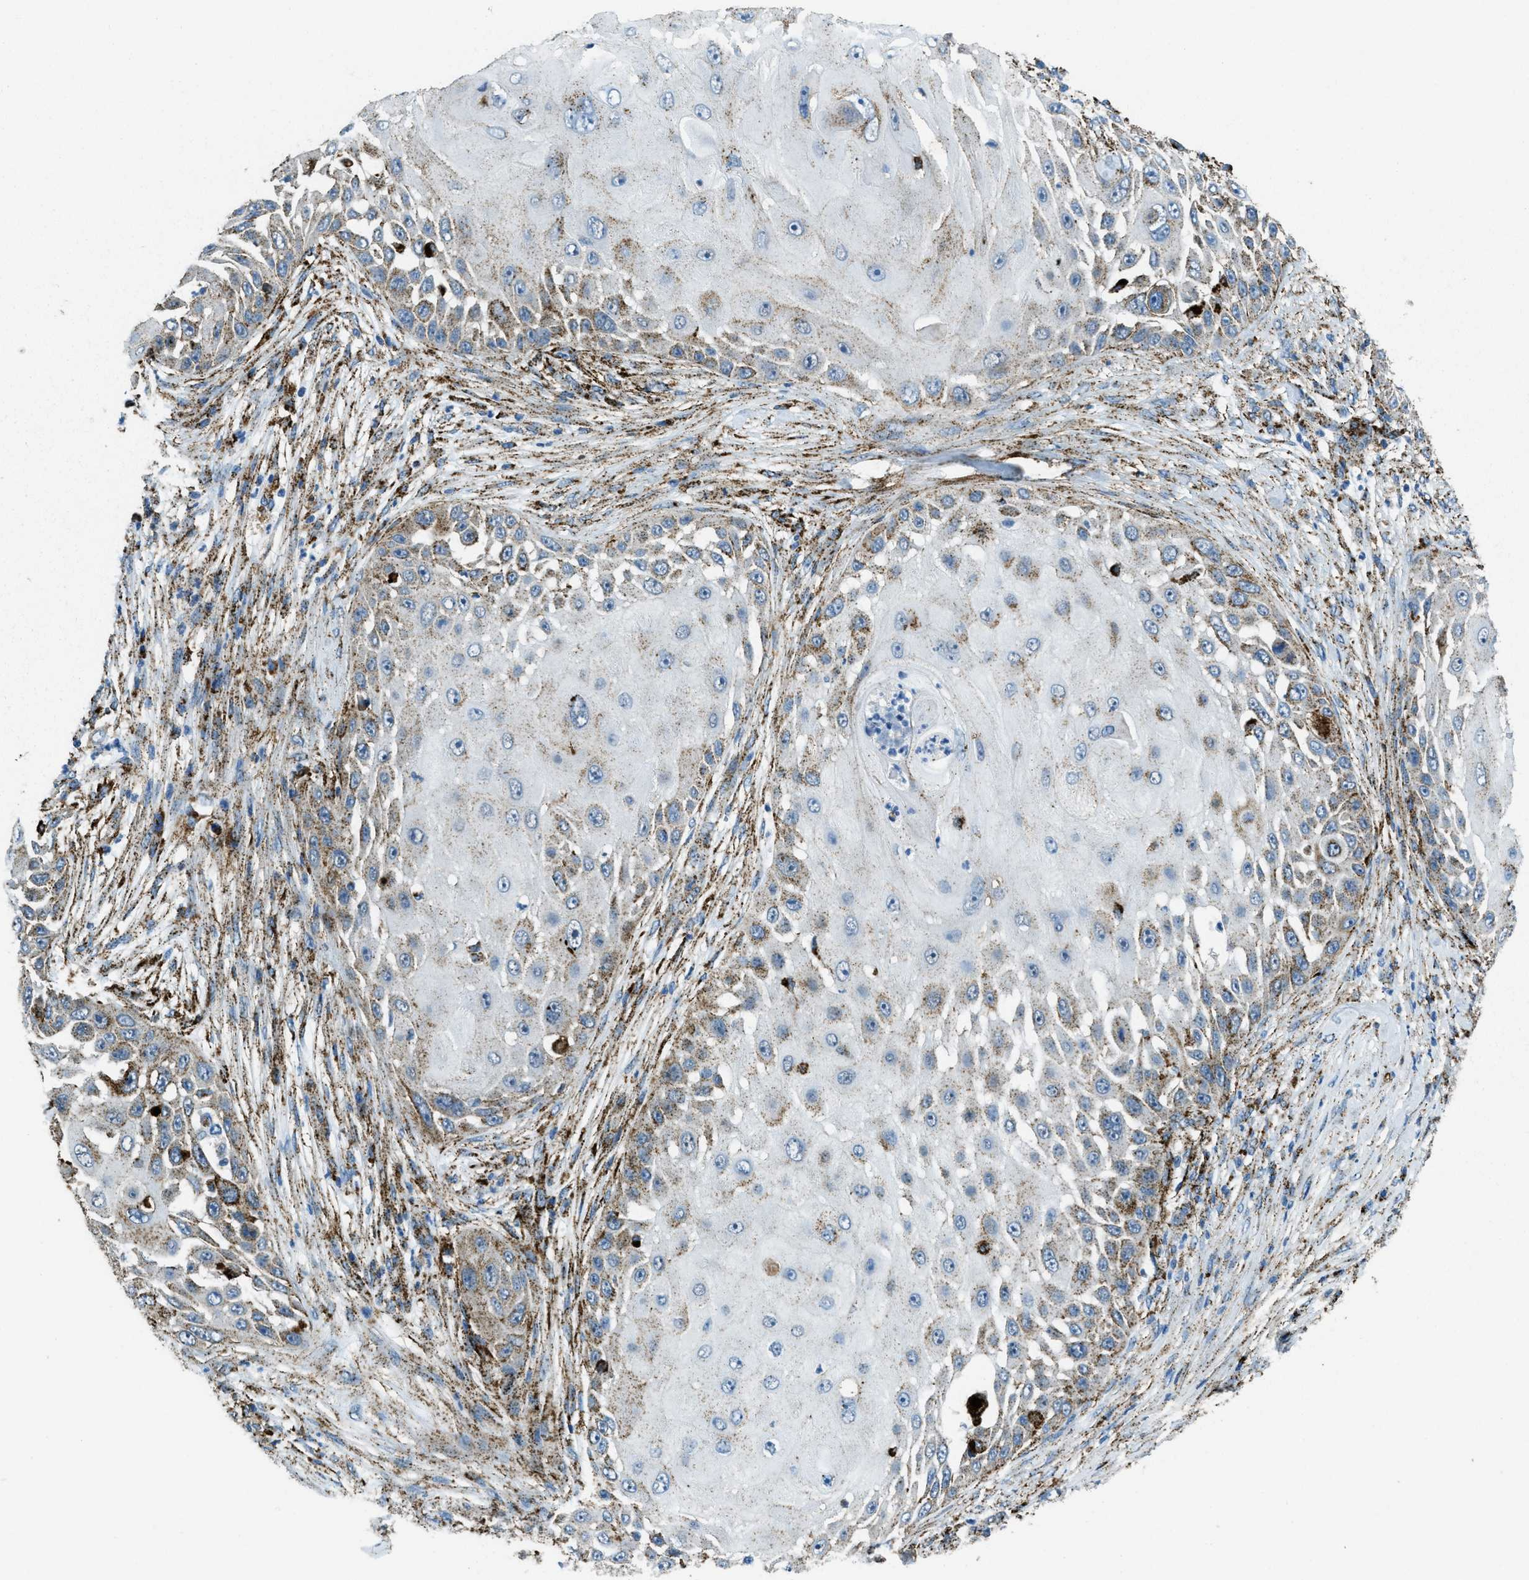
{"staining": {"intensity": "moderate", "quantity": ">75%", "location": "cytoplasmic/membranous"}, "tissue": "skin cancer", "cell_type": "Tumor cells", "image_type": "cancer", "snomed": [{"axis": "morphology", "description": "Squamous cell carcinoma, NOS"}, {"axis": "topography", "description": "Skin"}], "caption": "DAB immunohistochemical staining of squamous cell carcinoma (skin) displays moderate cytoplasmic/membranous protein staining in approximately >75% of tumor cells.", "gene": "SCARB2", "patient": {"sex": "female", "age": 44}}